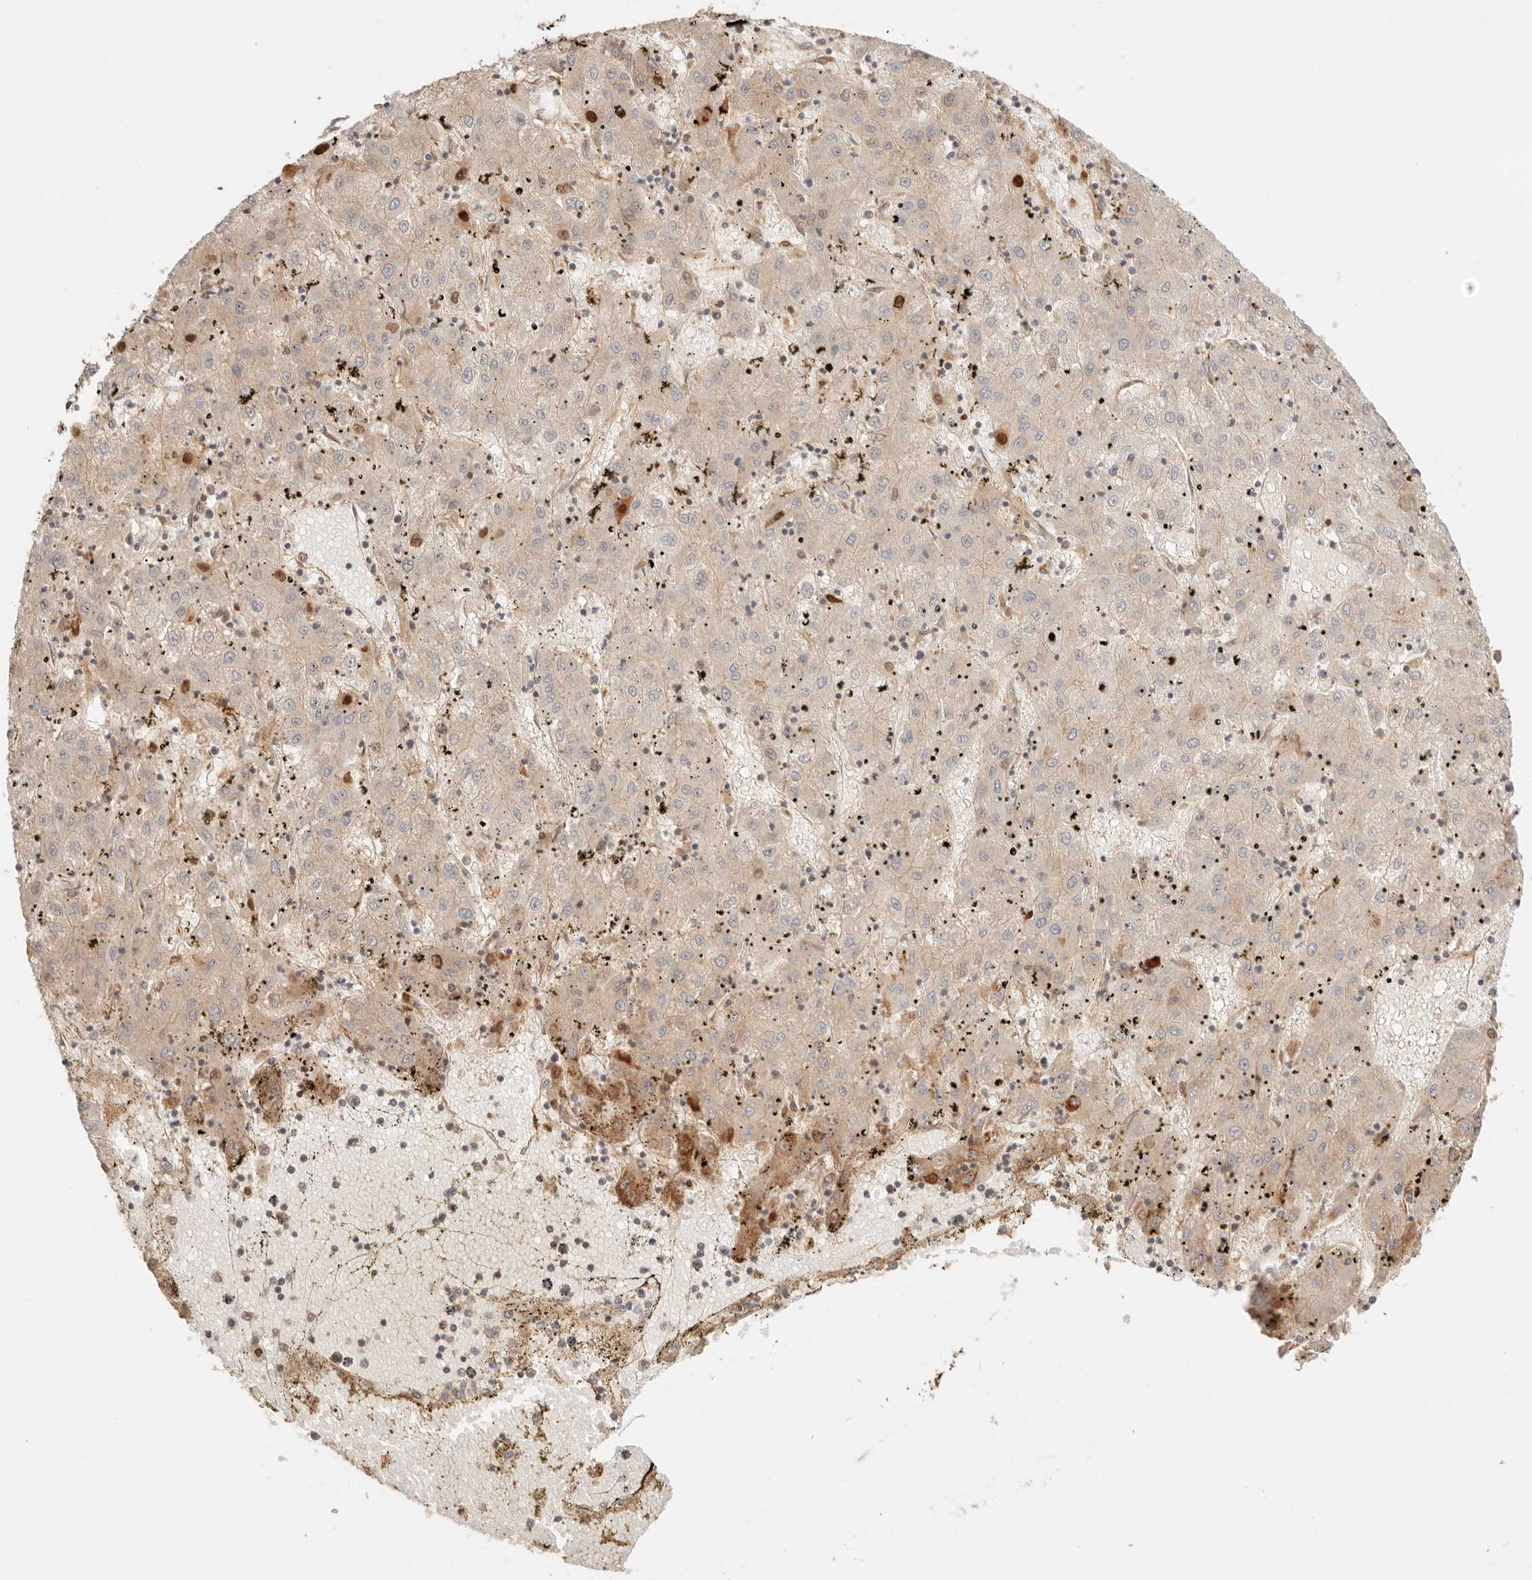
{"staining": {"intensity": "weak", "quantity": ">75%", "location": "cytoplasmic/membranous"}, "tissue": "liver cancer", "cell_type": "Tumor cells", "image_type": "cancer", "snomed": [{"axis": "morphology", "description": "Carcinoma, Hepatocellular, NOS"}, {"axis": "topography", "description": "Liver"}], "caption": "Immunohistochemical staining of hepatocellular carcinoma (liver) reveals low levels of weak cytoplasmic/membranous protein expression in about >75% of tumor cells.", "gene": "IL1R2", "patient": {"sex": "male", "age": 72}}